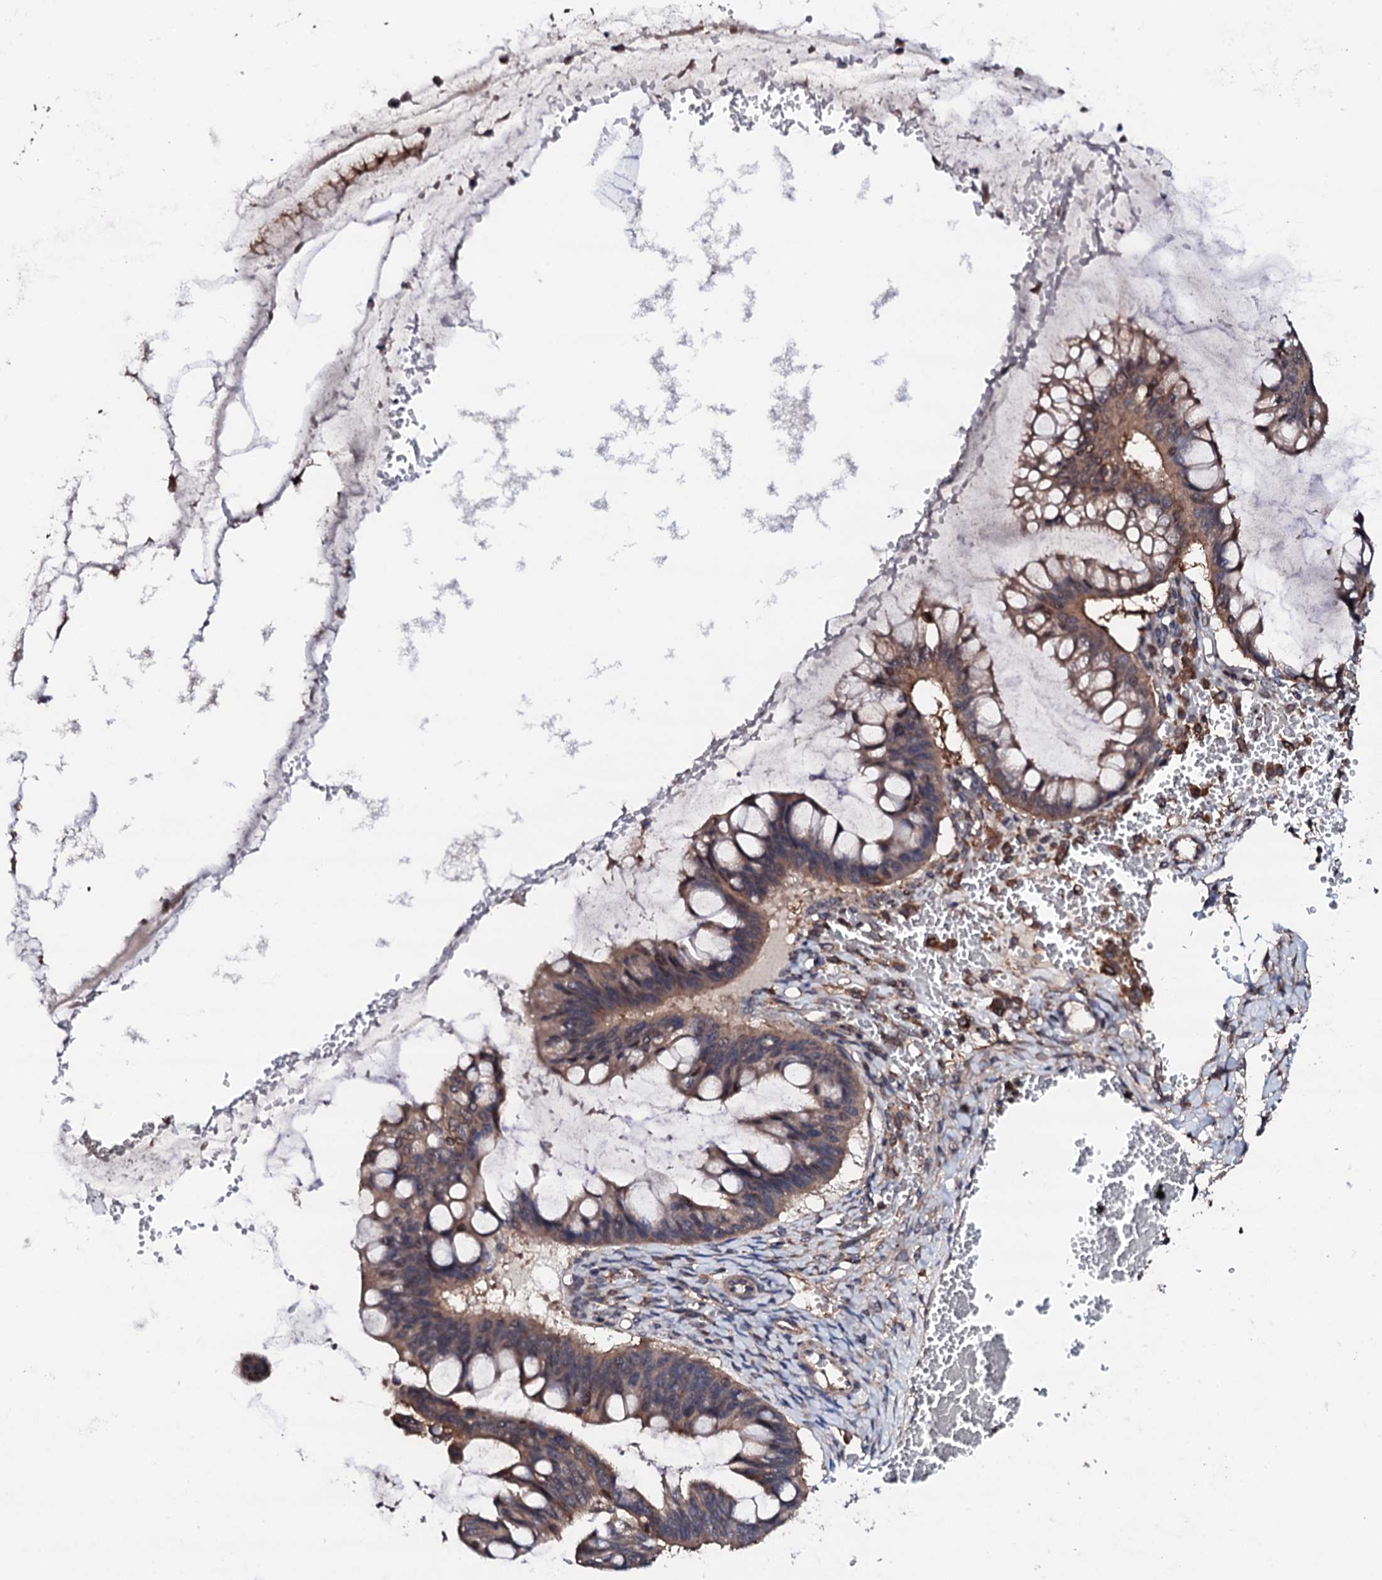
{"staining": {"intensity": "moderate", "quantity": "25%-75%", "location": "cytoplasmic/membranous"}, "tissue": "ovarian cancer", "cell_type": "Tumor cells", "image_type": "cancer", "snomed": [{"axis": "morphology", "description": "Cystadenocarcinoma, mucinous, NOS"}, {"axis": "topography", "description": "Ovary"}], "caption": "Immunohistochemical staining of mucinous cystadenocarcinoma (ovarian) demonstrates medium levels of moderate cytoplasmic/membranous positivity in approximately 25%-75% of tumor cells.", "gene": "EDC3", "patient": {"sex": "female", "age": 73}}